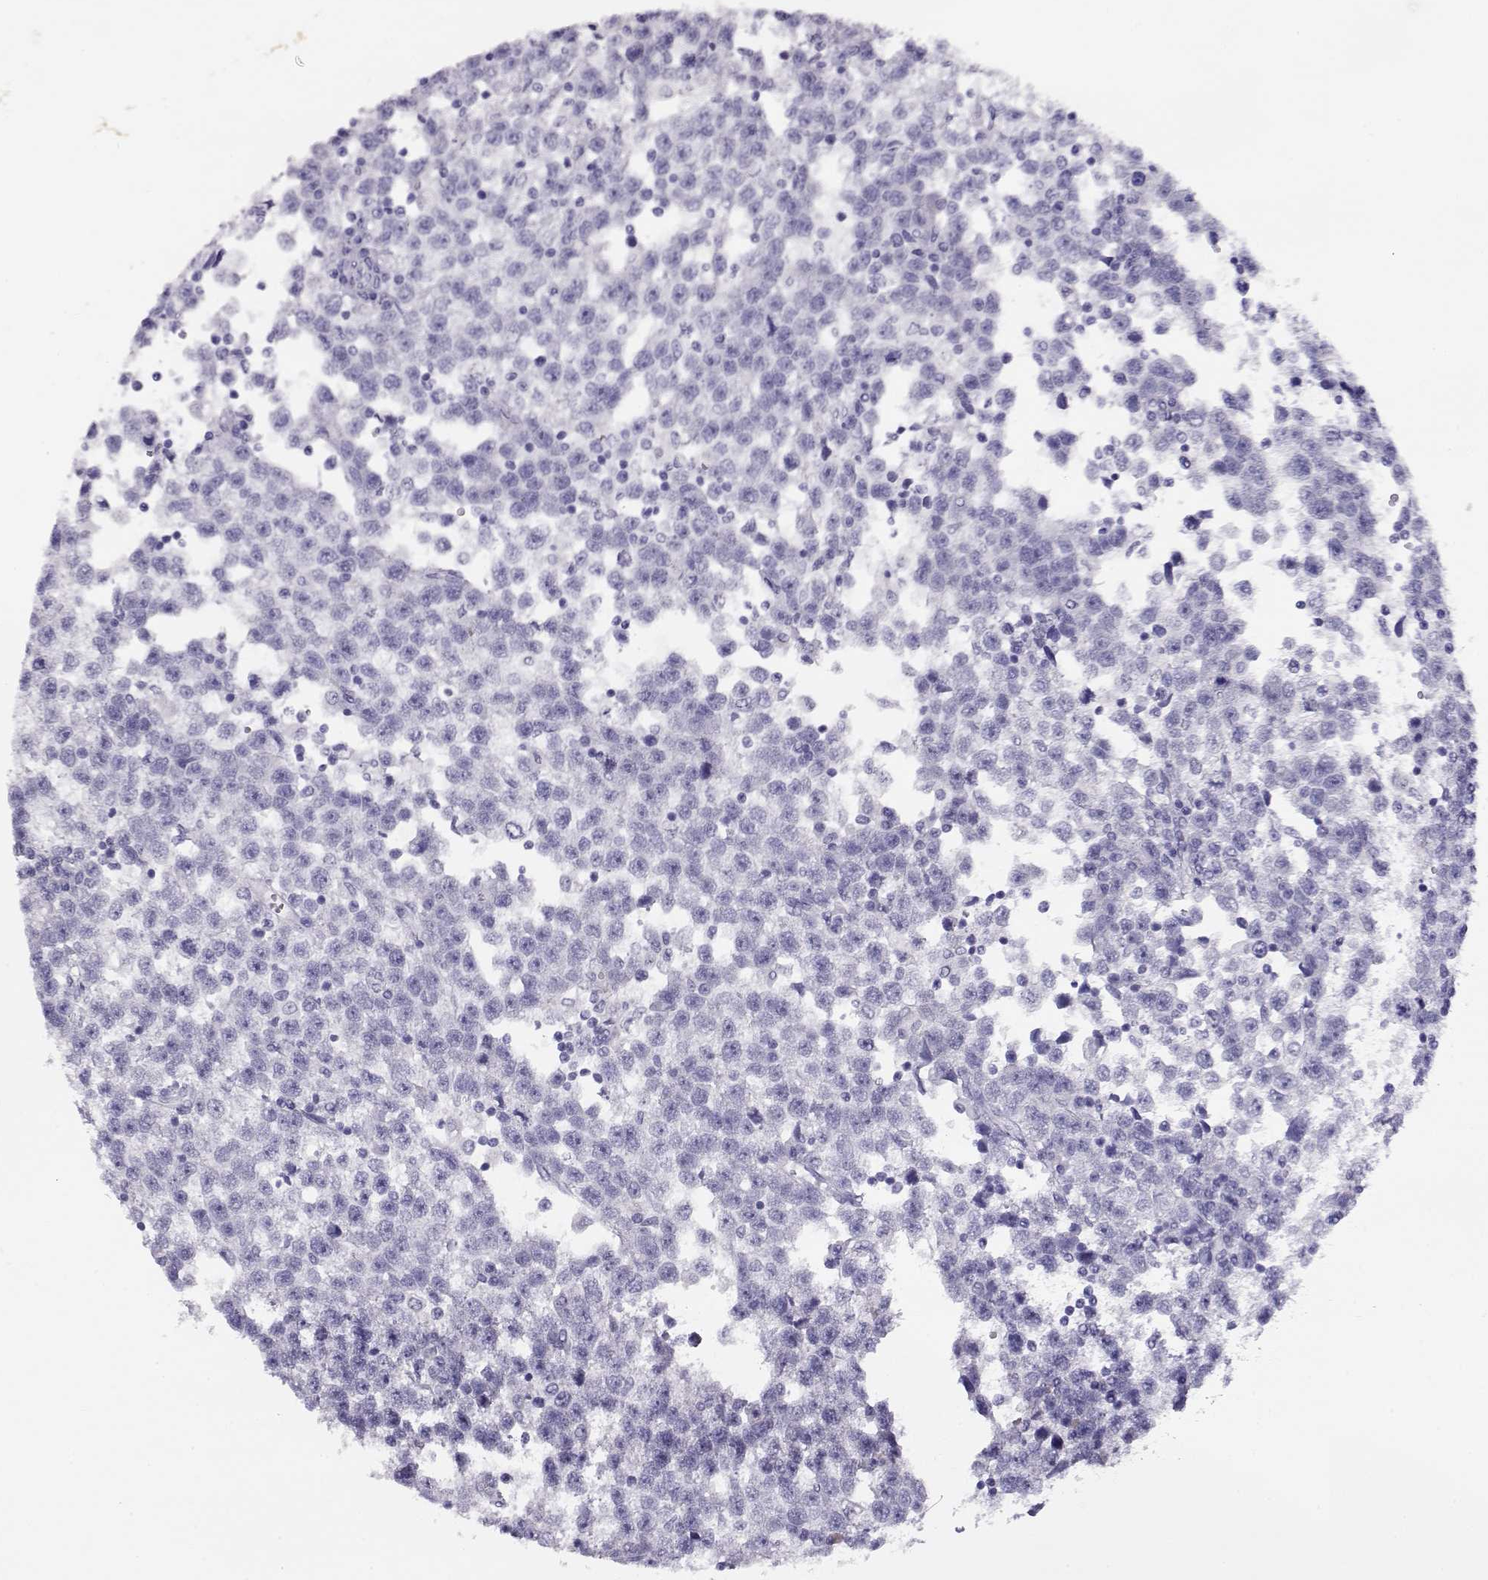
{"staining": {"intensity": "negative", "quantity": "none", "location": "none"}, "tissue": "testis cancer", "cell_type": "Tumor cells", "image_type": "cancer", "snomed": [{"axis": "morphology", "description": "Seminoma, NOS"}, {"axis": "topography", "description": "Testis"}], "caption": "IHC photomicrograph of seminoma (testis) stained for a protein (brown), which displays no staining in tumor cells. Nuclei are stained in blue.", "gene": "CRX", "patient": {"sex": "male", "age": 34}}